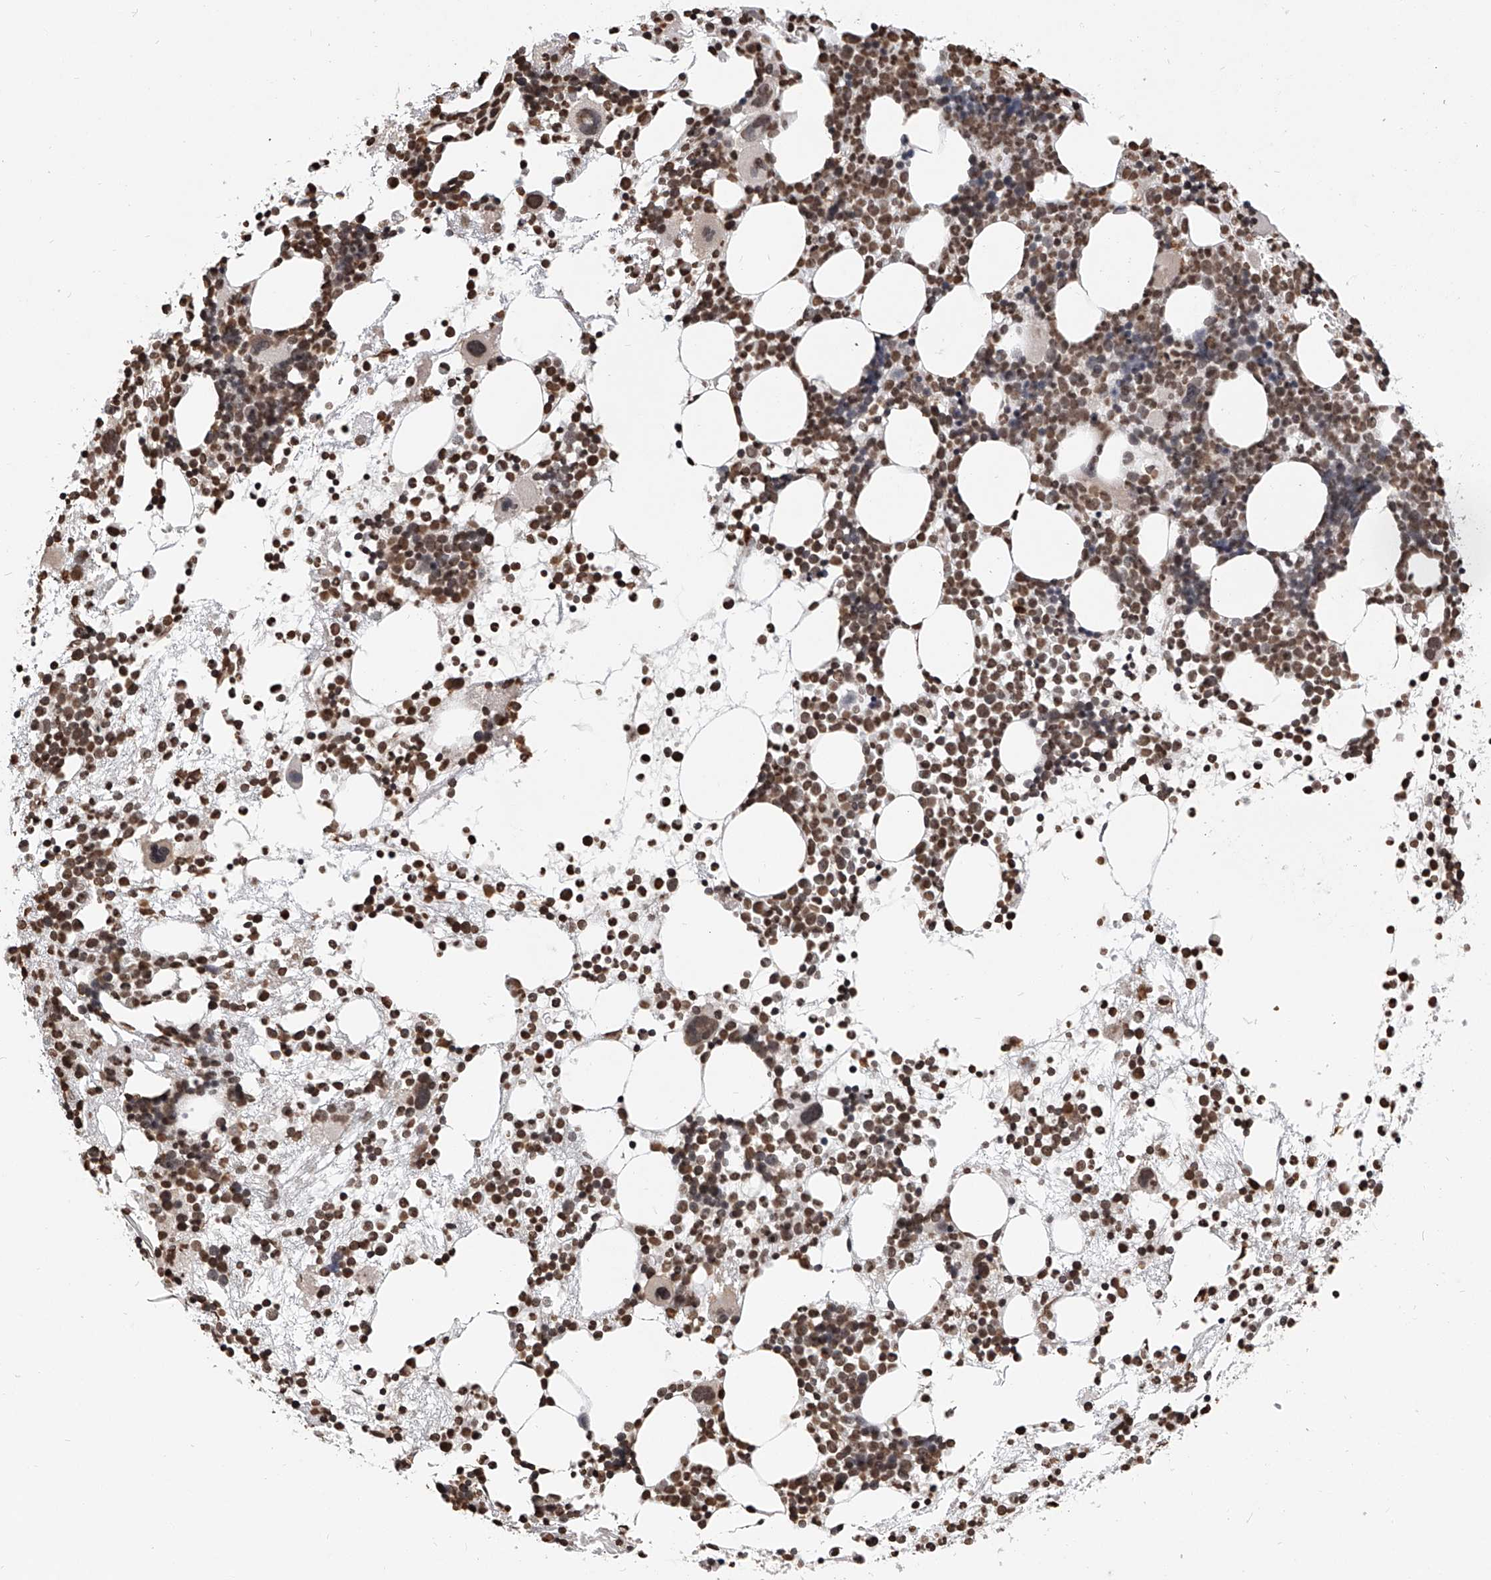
{"staining": {"intensity": "moderate", "quantity": ">75%", "location": "nuclear"}, "tissue": "bone marrow", "cell_type": "Hematopoietic cells", "image_type": "normal", "snomed": [{"axis": "morphology", "description": "Normal tissue, NOS"}, {"axis": "topography", "description": "Bone marrow"}], "caption": "Immunohistochemical staining of normal bone marrow reveals >75% levels of moderate nuclear protein positivity in about >75% of hematopoietic cells.", "gene": "CFAP410", "patient": {"sex": "female", "age": 57}}